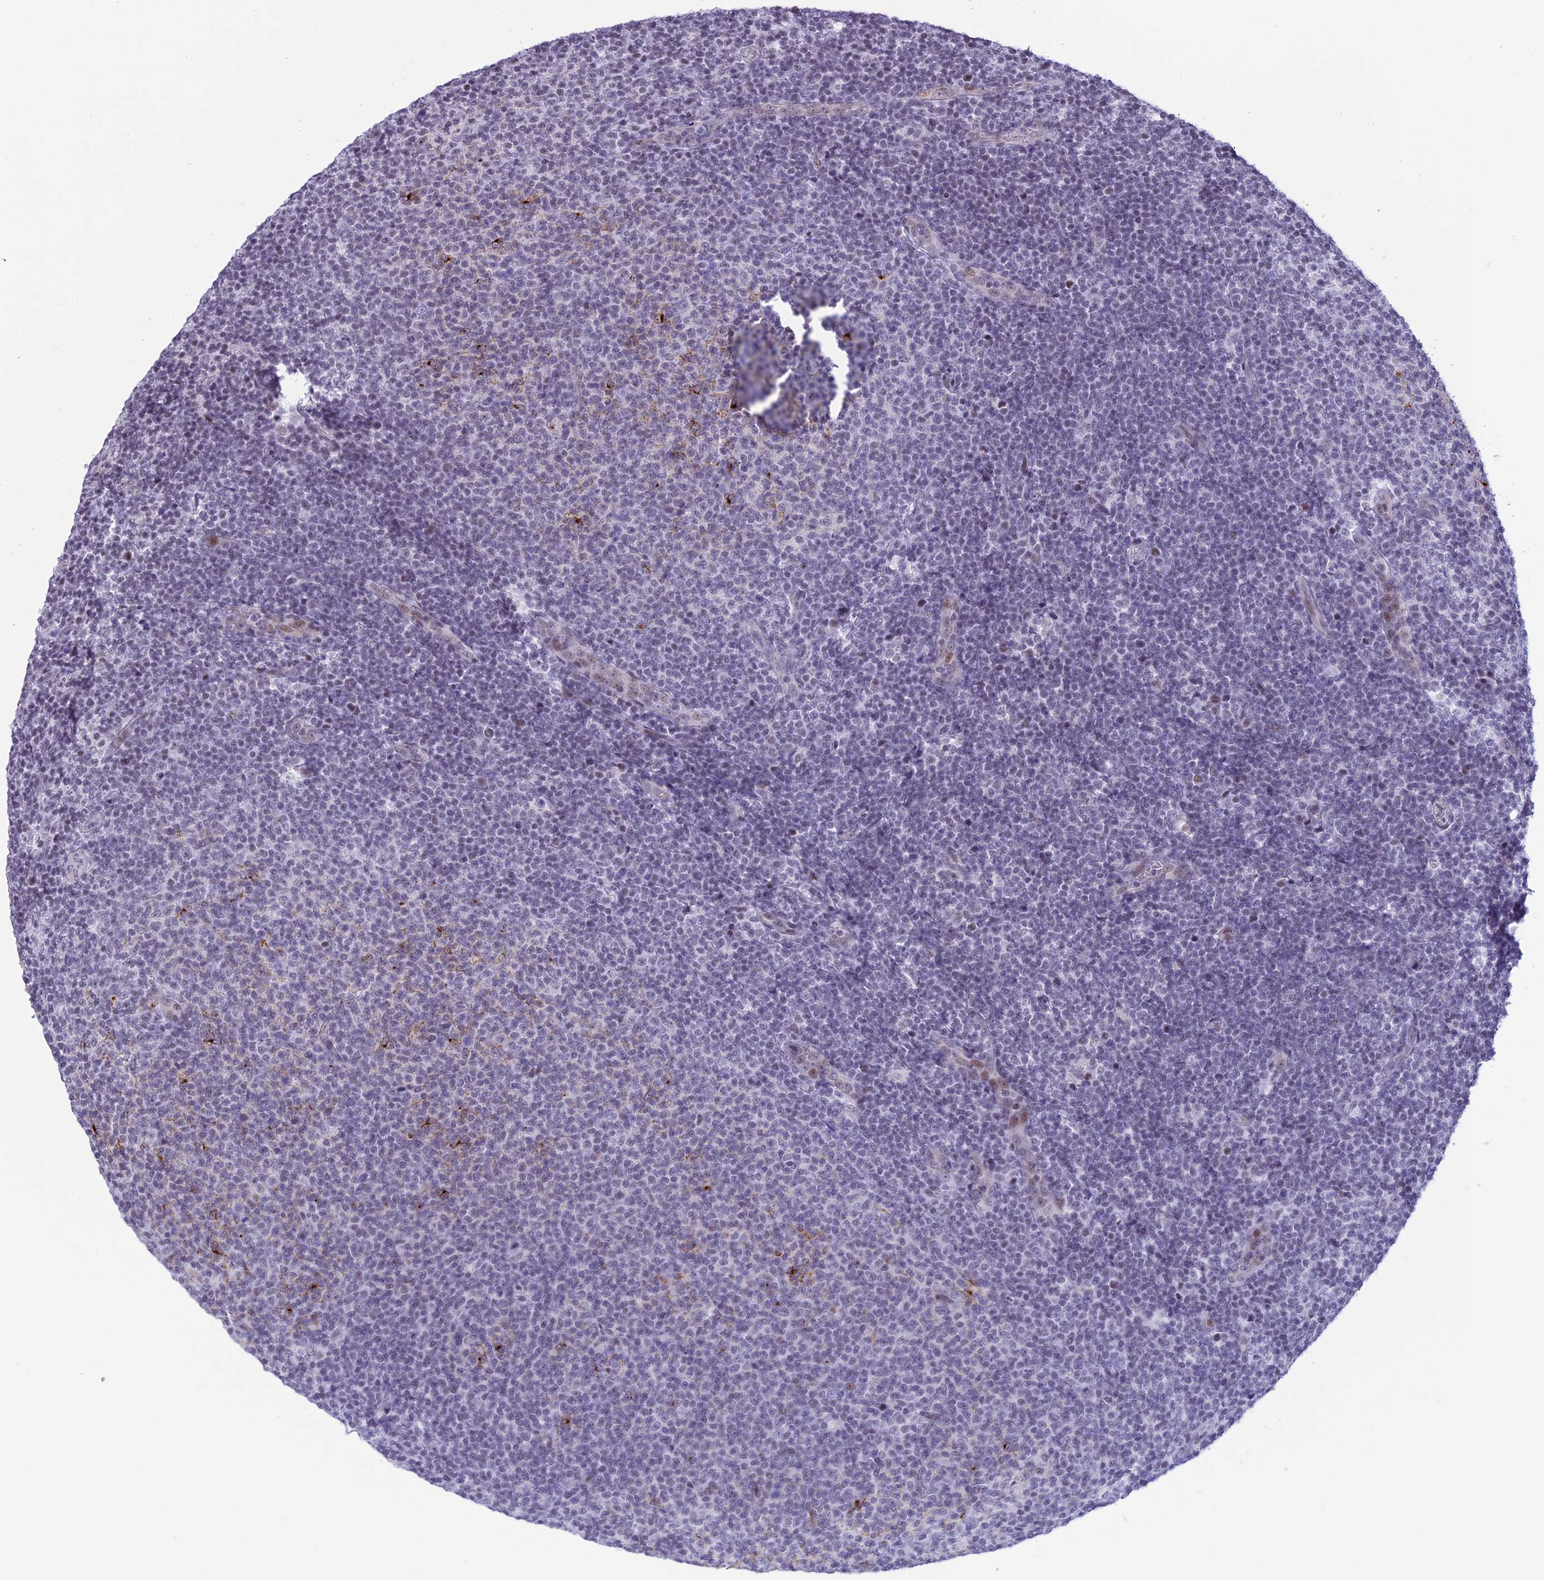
{"staining": {"intensity": "moderate", "quantity": "<25%", "location": "cytoplasmic/membranous"}, "tissue": "lymphoma", "cell_type": "Tumor cells", "image_type": "cancer", "snomed": [{"axis": "morphology", "description": "Malignant lymphoma, non-Hodgkin's type, Low grade"}, {"axis": "topography", "description": "Lymph node"}], "caption": "The micrograph reveals immunohistochemical staining of low-grade malignant lymphoma, non-Hodgkin's type. There is moderate cytoplasmic/membranous expression is seen in approximately <25% of tumor cells. Using DAB (3,3'-diaminobenzidine) (brown) and hematoxylin (blue) stains, captured at high magnification using brightfield microscopy.", "gene": "SPIRE2", "patient": {"sex": "male", "age": 66}}